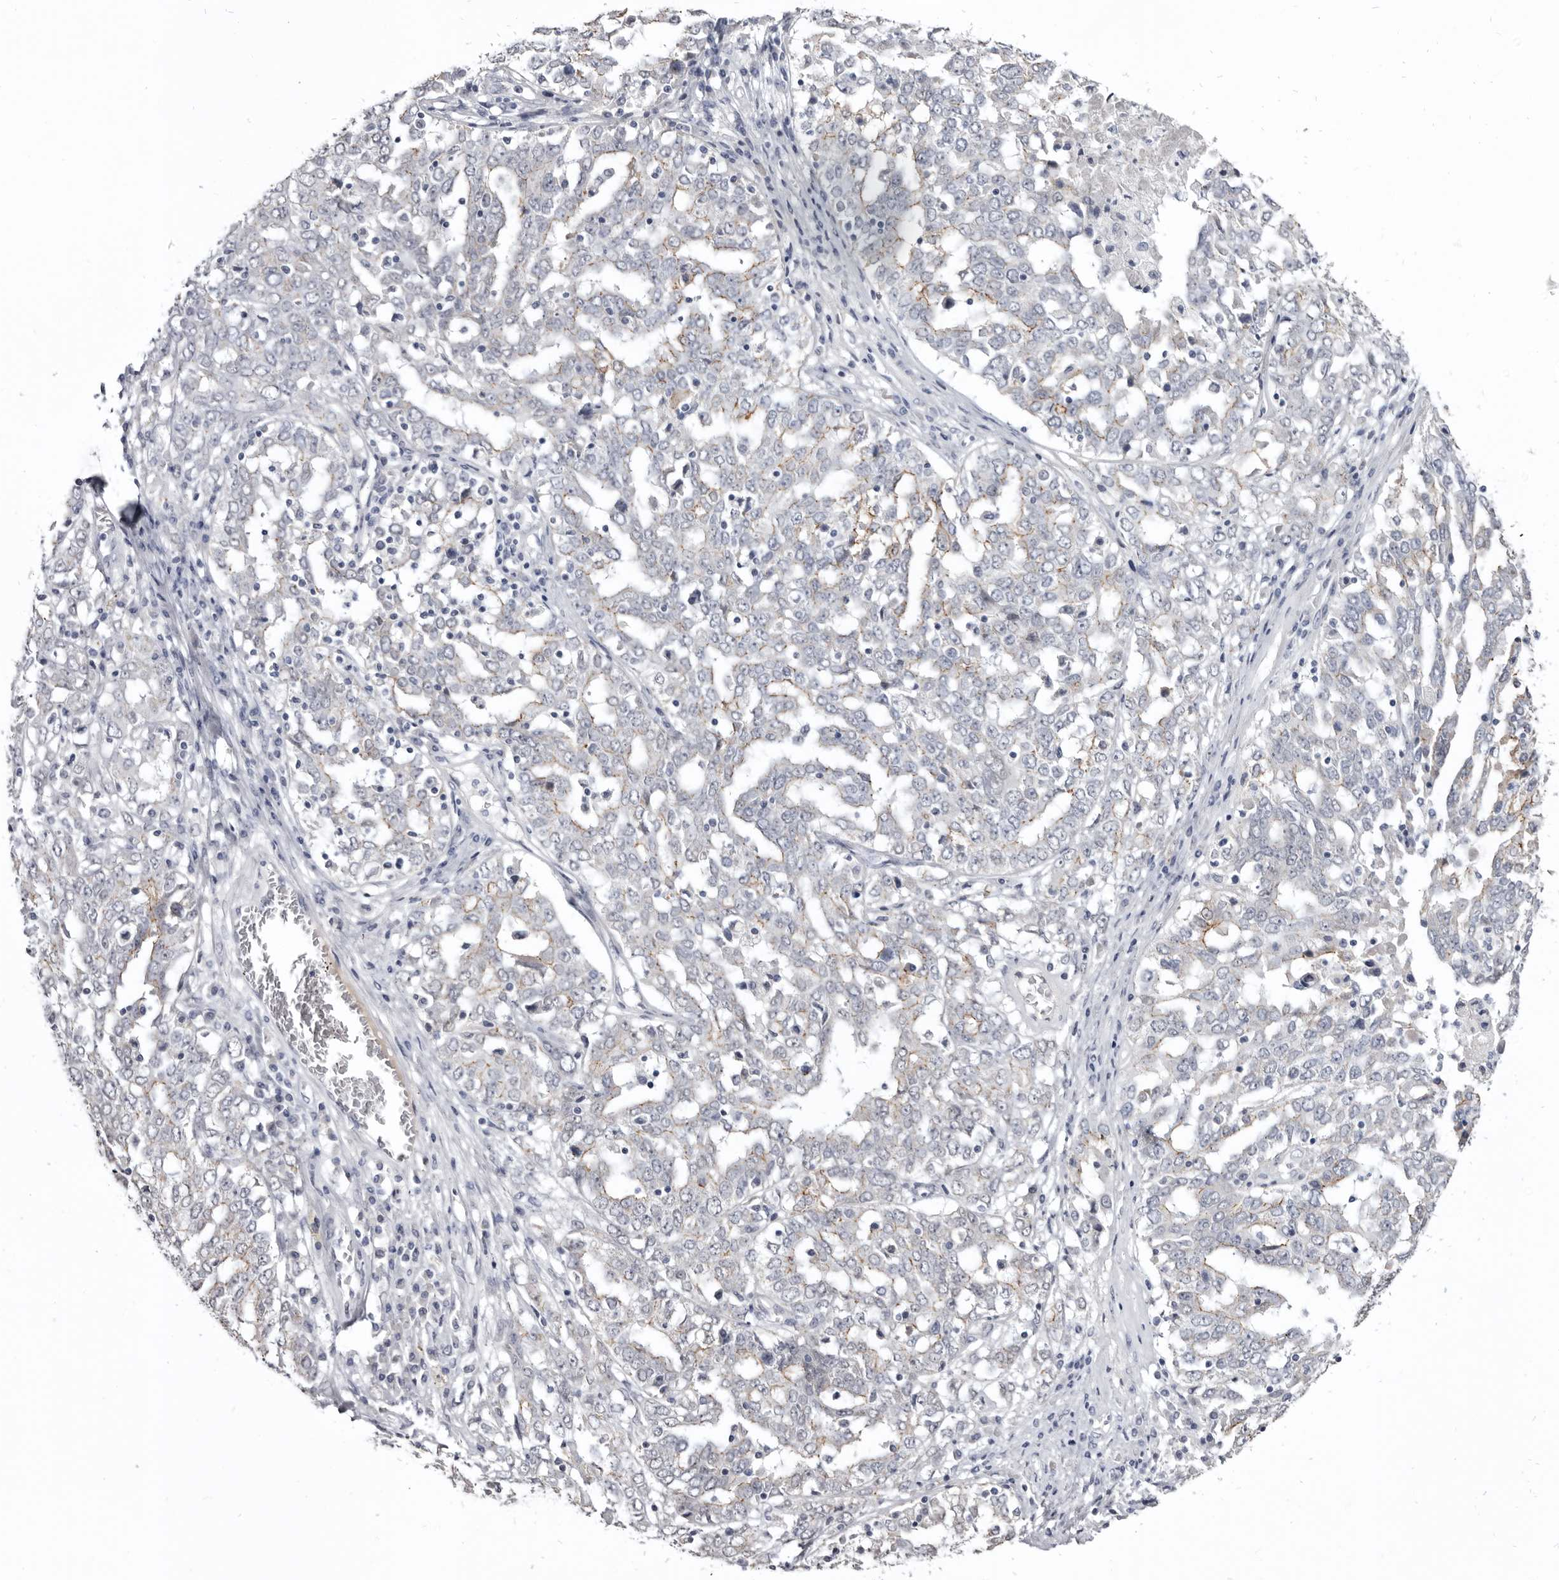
{"staining": {"intensity": "moderate", "quantity": "<25%", "location": "cytoplasmic/membranous"}, "tissue": "ovarian cancer", "cell_type": "Tumor cells", "image_type": "cancer", "snomed": [{"axis": "morphology", "description": "Carcinoma, endometroid"}, {"axis": "topography", "description": "Ovary"}], "caption": "The histopathology image shows immunohistochemical staining of ovarian endometroid carcinoma. There is moderate cytoplasmic/membranous positivity is seen in about <25% of tumor cells. (Brightfield microscopy of DAB IHC at high magnification).", "gene": "CGN", "patient": {"sex": "female", "age": 62}}